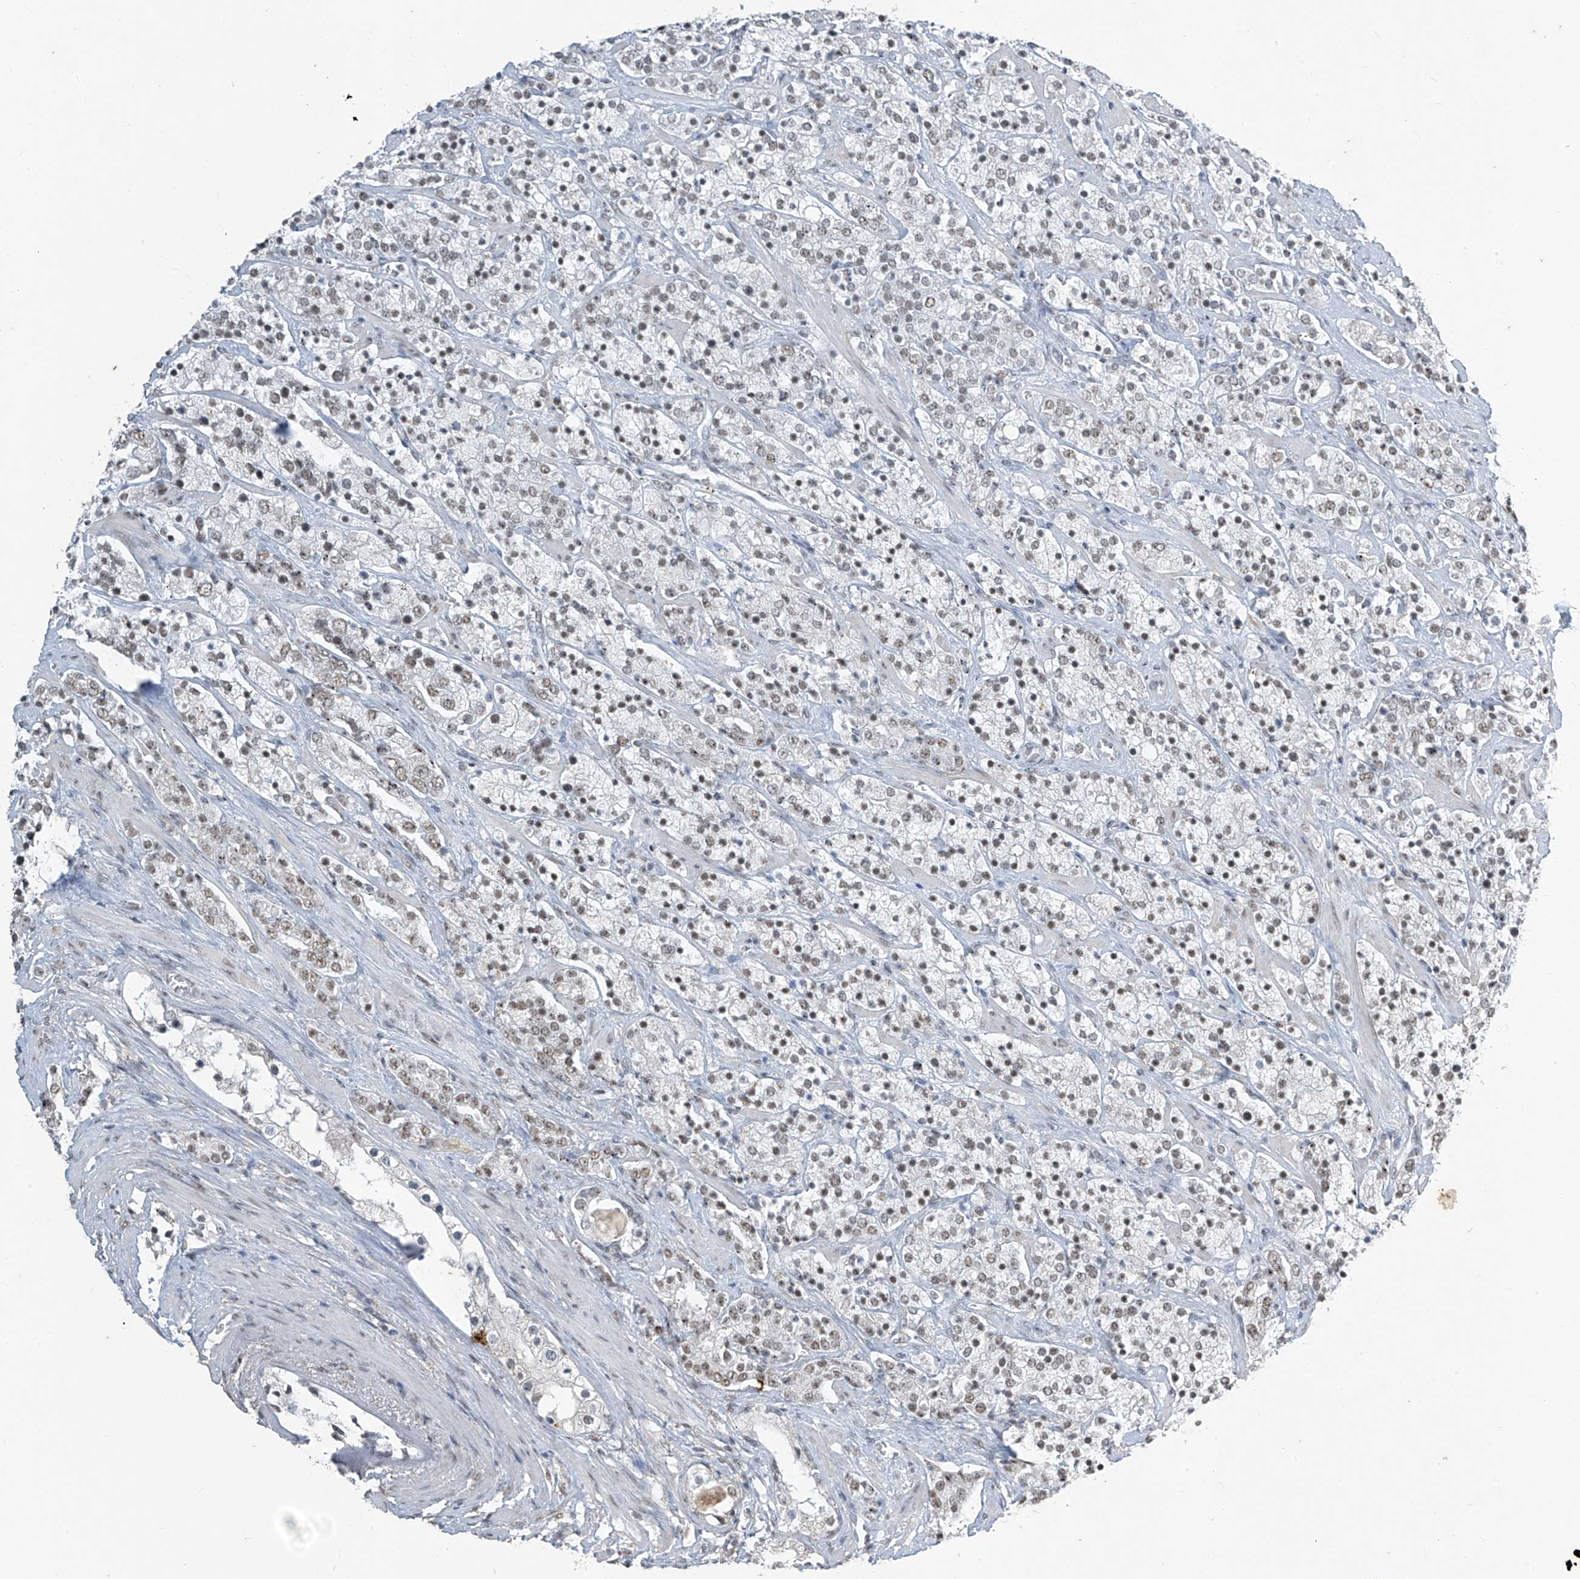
{"staining": {"intensity": "weak", "quantity": "<25%", "location": "nuclear"}, "tissue": "prostate cancer", "cell_type": "Tumor cells", "image_type": "cancer", "snomed": [{"axis": "morphology", "description": "Adenocarcinoma, High grade"}, {"axis": "topography", "description": "Prostate"}], "caption": "High power microscopy micrograph of an immunohistochemistry micrograph of high-grade adenocarcinoma (prostate), revealing no significant expression in tumor cells.", "gene": "TFEC", "patient": {"sex": "male", "age": 71}}